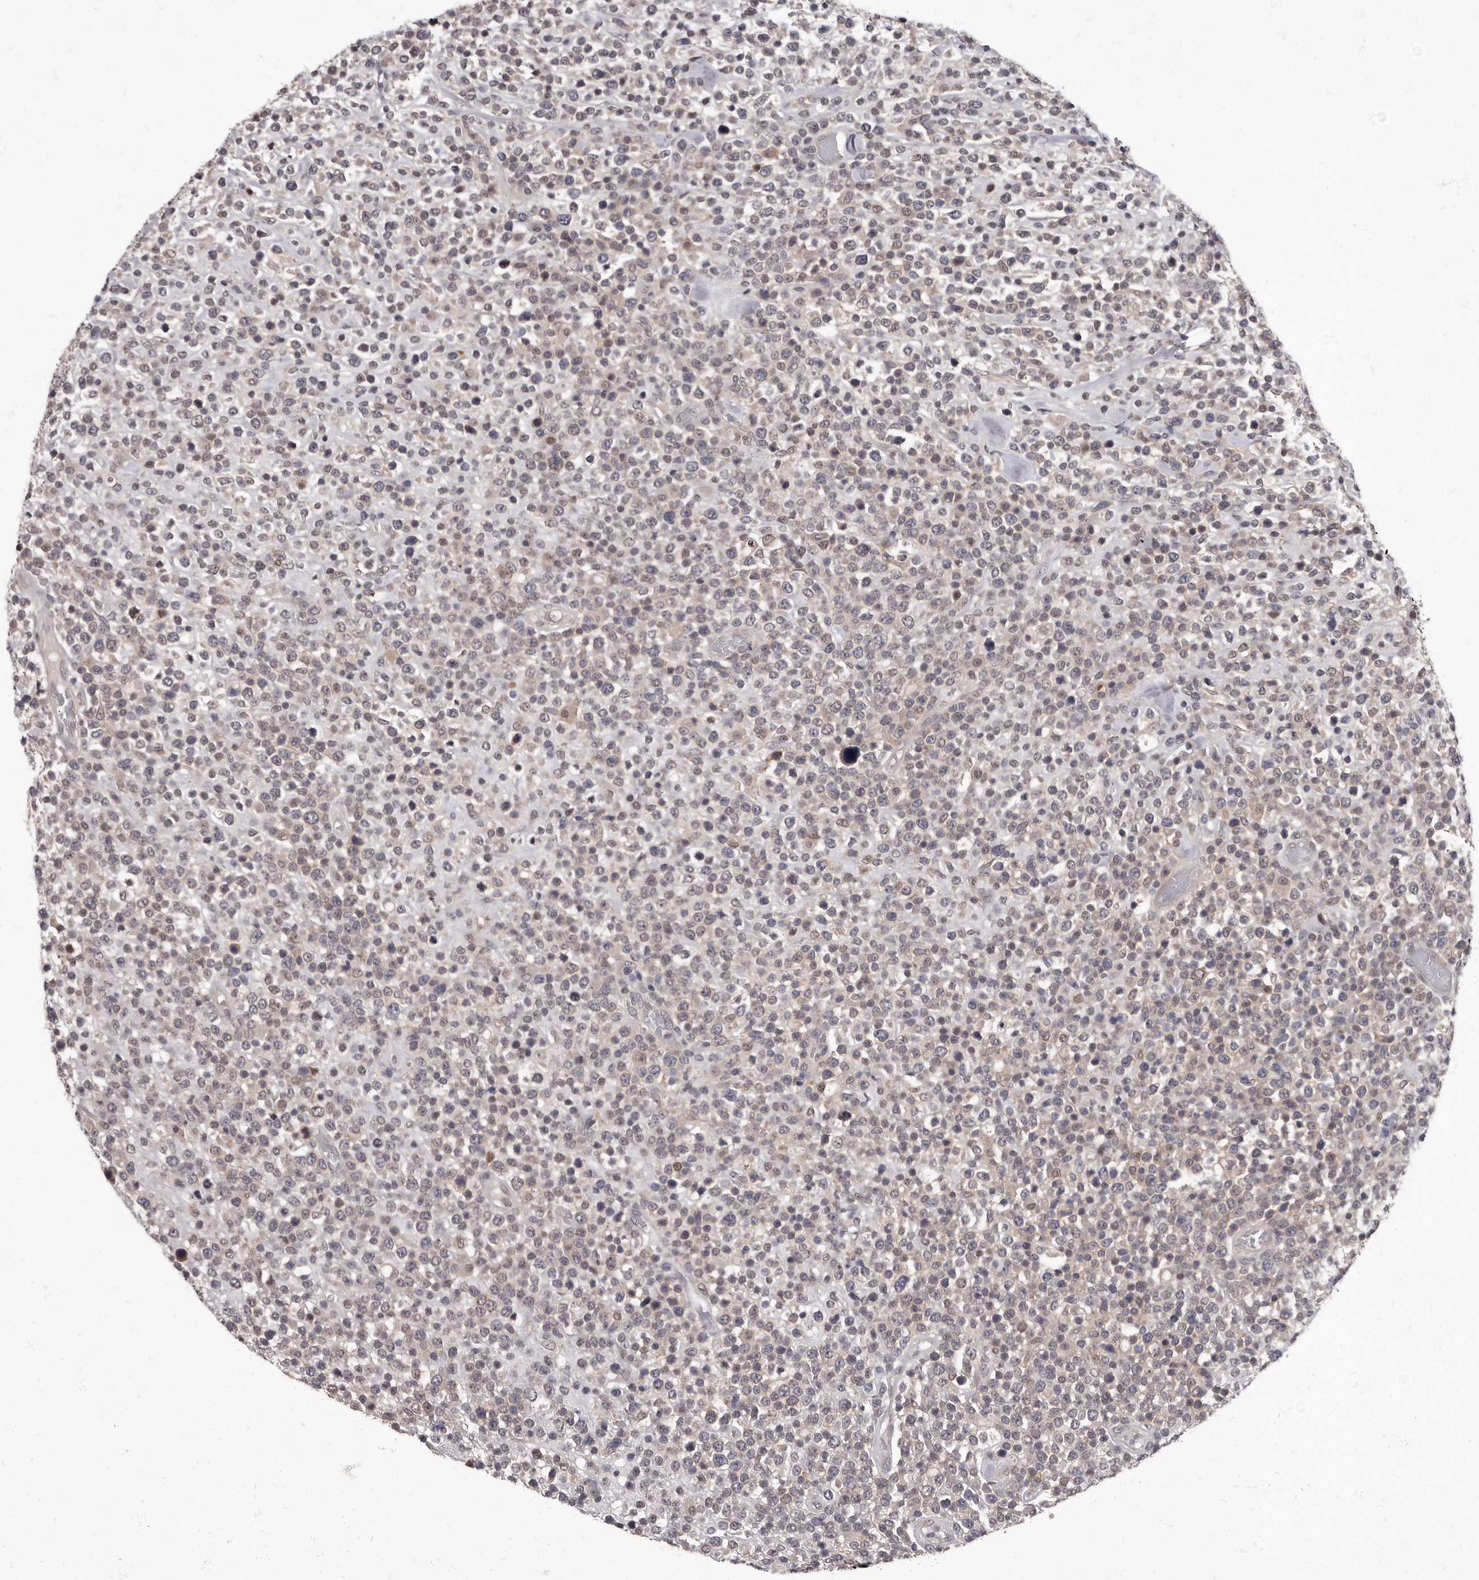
{"staining": {"intensity": "weak", "quantity": "<25%", "location": "cytoplasmic/membranous"}, "tissue": "lymphoma", "cell_type": "Tumor cells", "image_type": "cancer", "snomed": [{"axis": "morphology", "description": "Malignant lymphoma, non-Hodgkin's type, High grade"}, {"axis": "topography", "description": "Colon"}], "caption": "A photomicrograph of human malignant lymphoma, non-Hodgkin's type (high-grade) is negative for staining in tumor cells.", "gene": "C1orf50", "patient": {"sex": "female", "age": 53}}